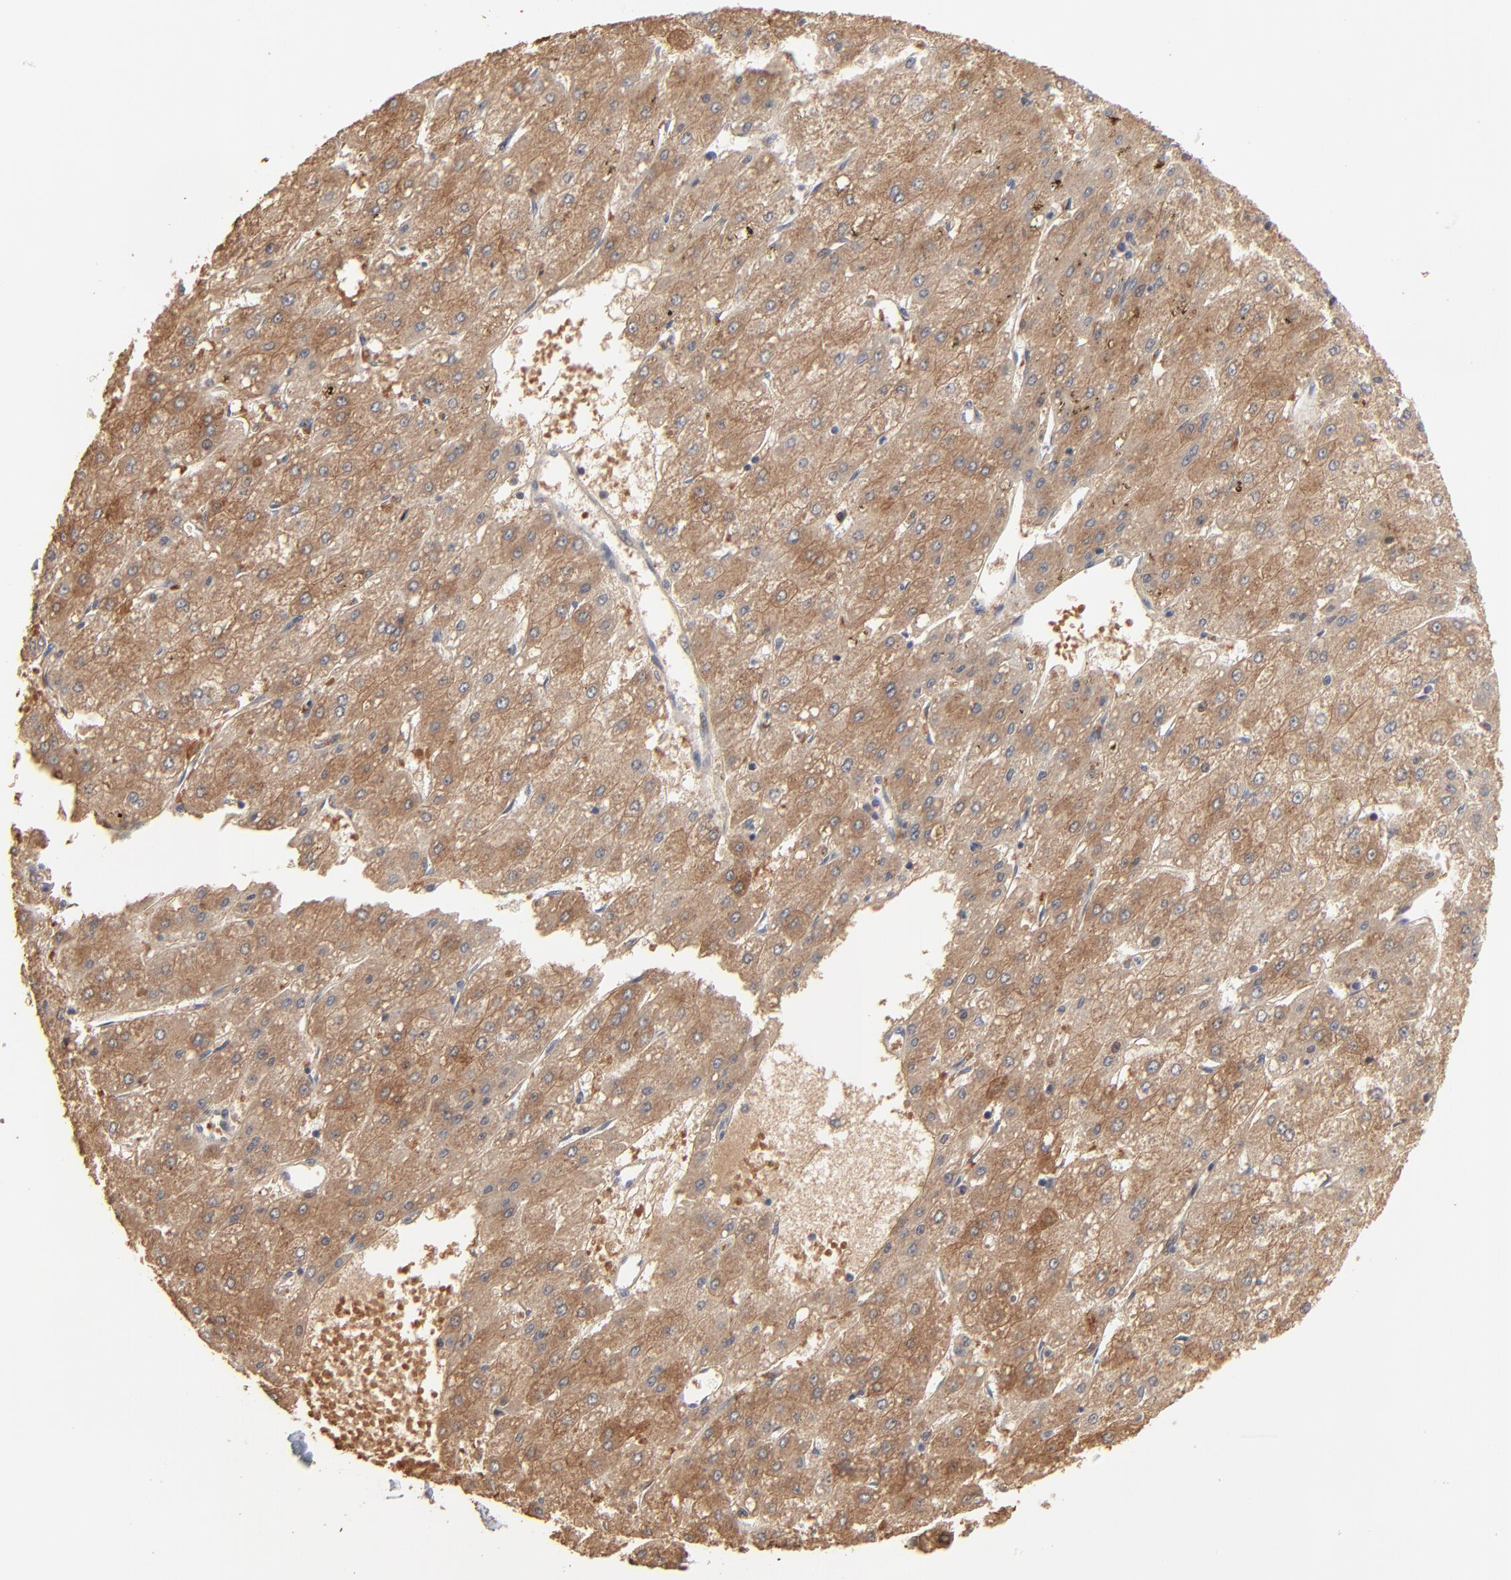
{"staining": {"intensity": "strong", "quantity": ">75%", "location": "cytoplasmic/membranous"}, "tissue": "liver cancer", "cell_type": "Tumor cells", "image_type": "cancer", "snomed": [{"axis": "morphology", "description": "Carcinoma, Hepatocellular, NOS"}, {"axis": "topography", "description": "Liver"}], "caption": "Immunohistochemistry (IHC) micrograph of neoplastic tissue: human liver hepatocellular carcinoma stained using IHC shows high levels of strong protein expression localized specifically in the cytoplasmic/membranous of tumor cells, appearing as a cytoplasmic/membranous brown color.", "gene": "FANCB", "patient": {"sex": "female", "age": 52}}